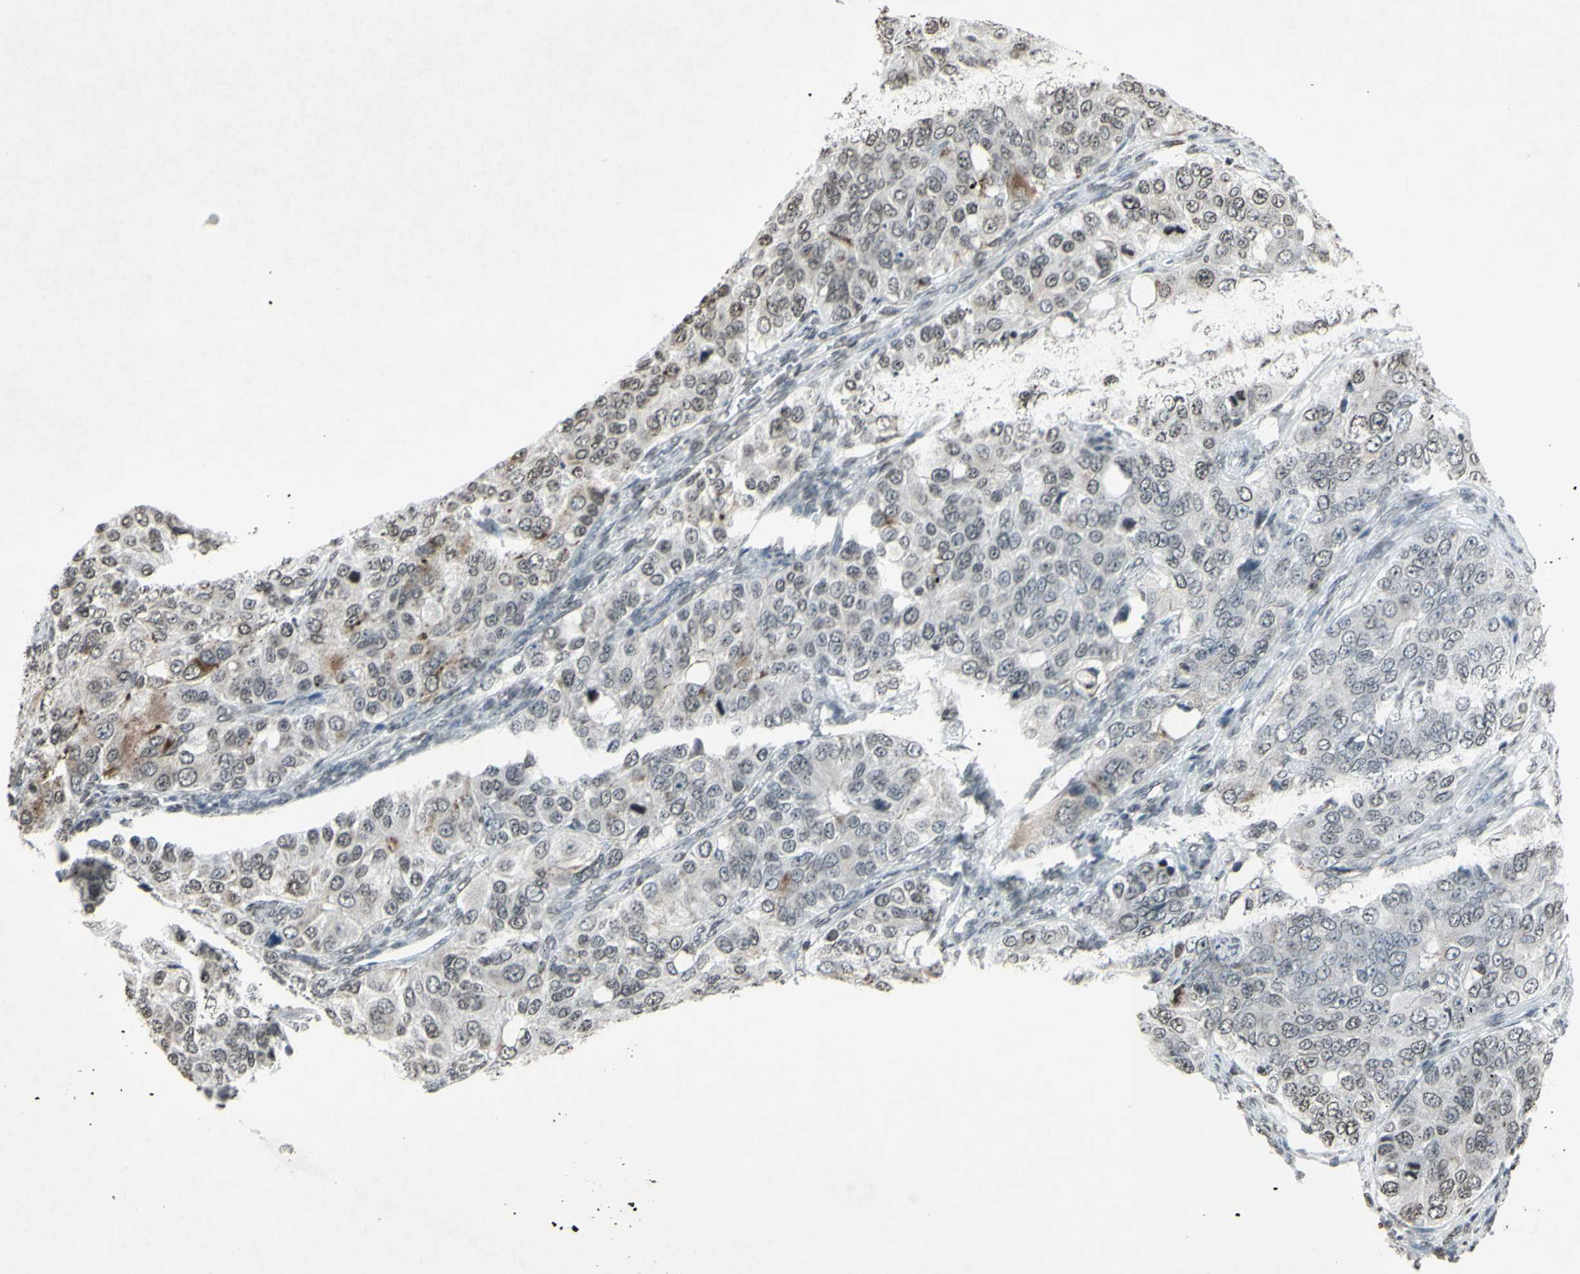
{"staining": {"intensity": "negative", "quantity": "none", "location": "none"}, "tissue": "ovarian cancer", "cell_type": "Tumor cells", "image_type": "cancer", "snomed": [{"axis": "morphology", "description": "Carcinoma, endometroid"}, {"axis": "topography", "description": "Ovary"}], "caption": "Immunohistochemistry (IHC) histopathology image of ovarian endometroid carcinoma stained for a protein (brown), which displays no positivity in tumor cells. The staining is performed using DAB brown chromogen with nuclei counter-stained in using hematoxylin.", "gene": "CD79B", "patient": {"sex": "female", "age": 51}}